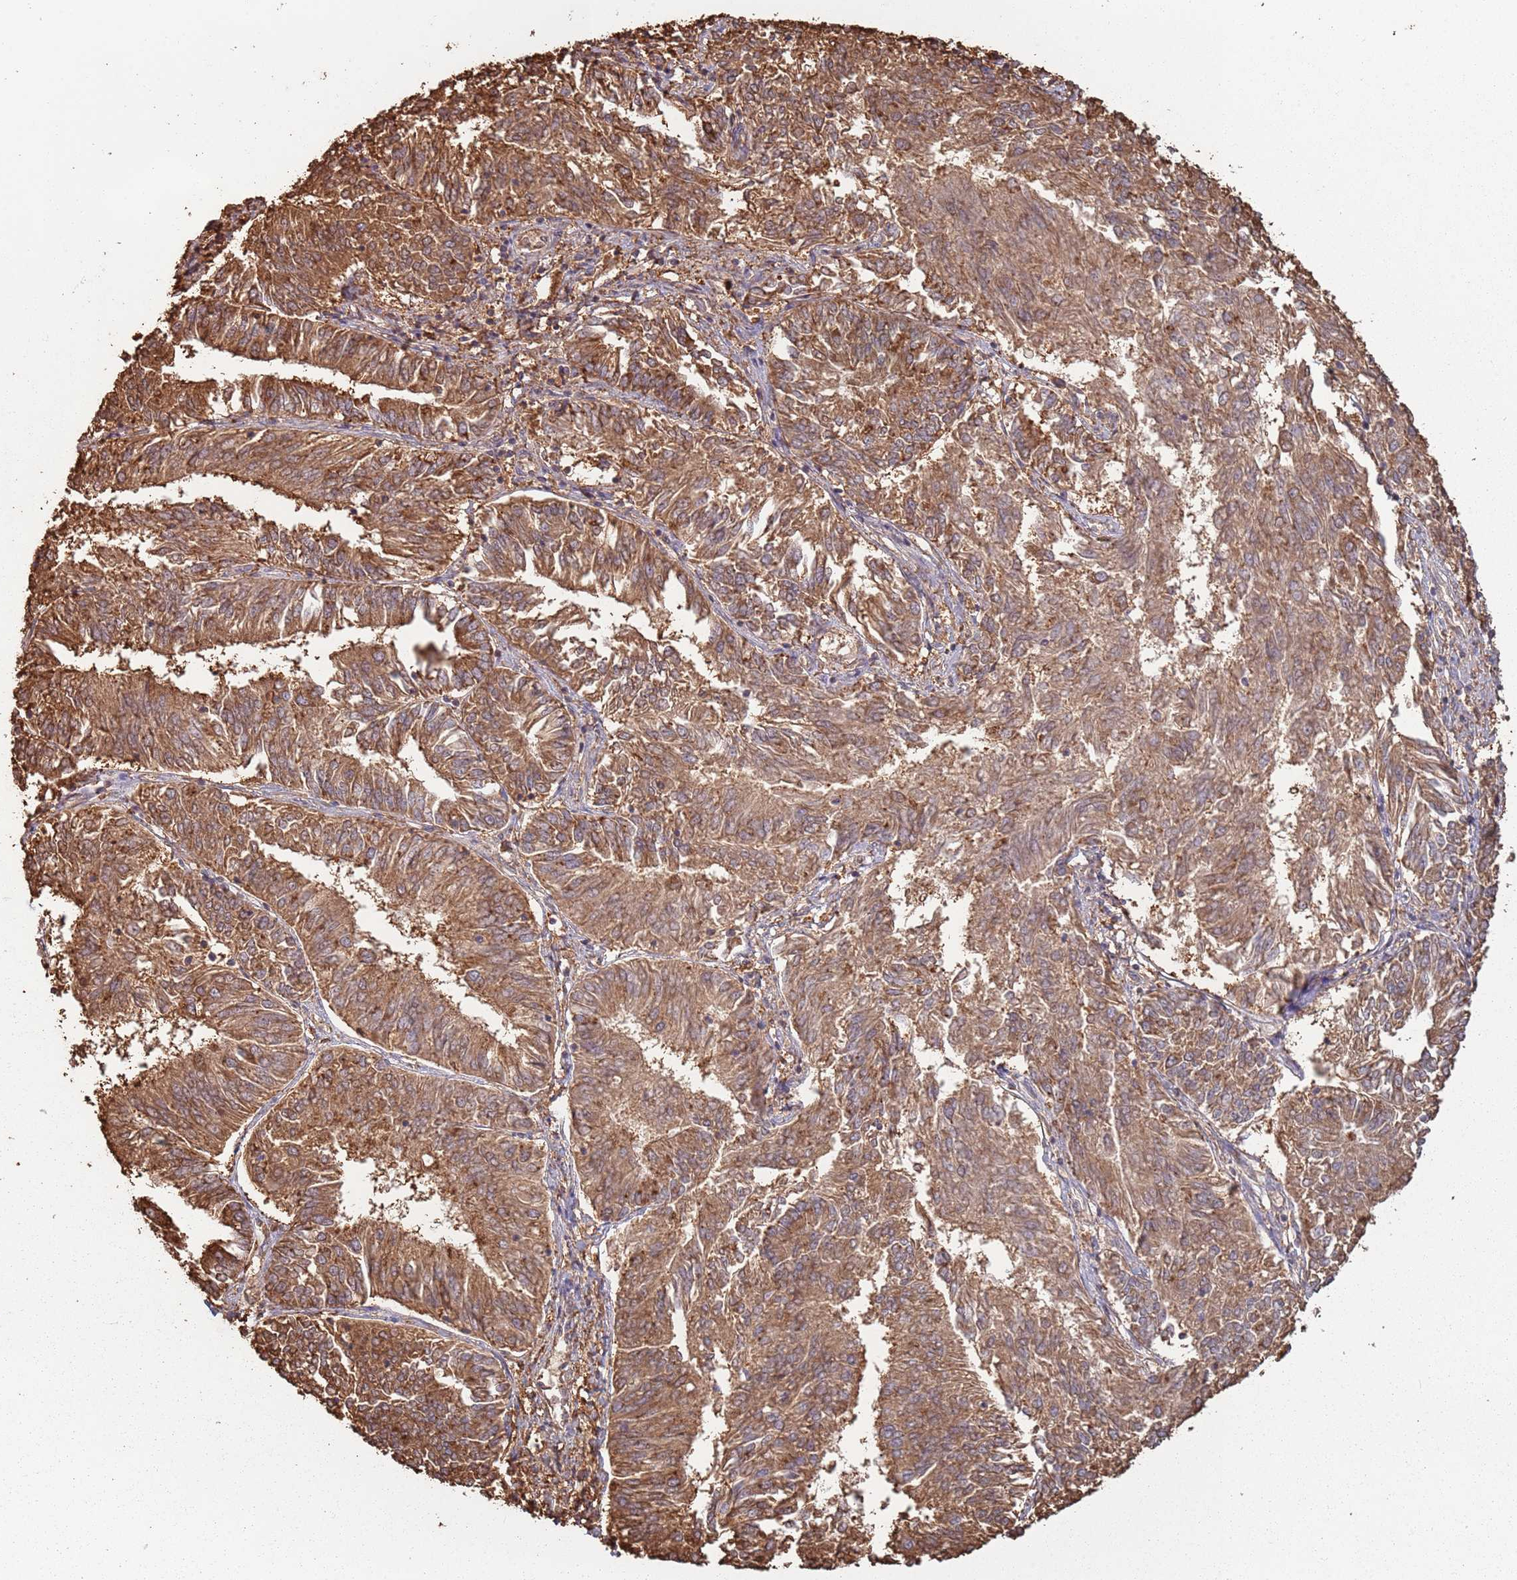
{"staining": {"intensity": "moderate", "quantity": ">75%", "location": "cytoplasmic/membranous"}, "tissue": "endometrial cancer", "cell_type": "Tumor cells", "image_type": "cancer", "snomed": [{"axis": "morphology", "description": "Adenocarcinoma, NOS"}, {"axis": "topography", "description": "Endometrium"}], "caption": "Approximately >75% of tumor cells in endometrial adenocarcinoma show moderate cytoplasmic/membranous protein expression as visualized by brown immunohistochemical staining.", "gene": "ATOSB", "patient": {"sex": "female", "age": 58}}